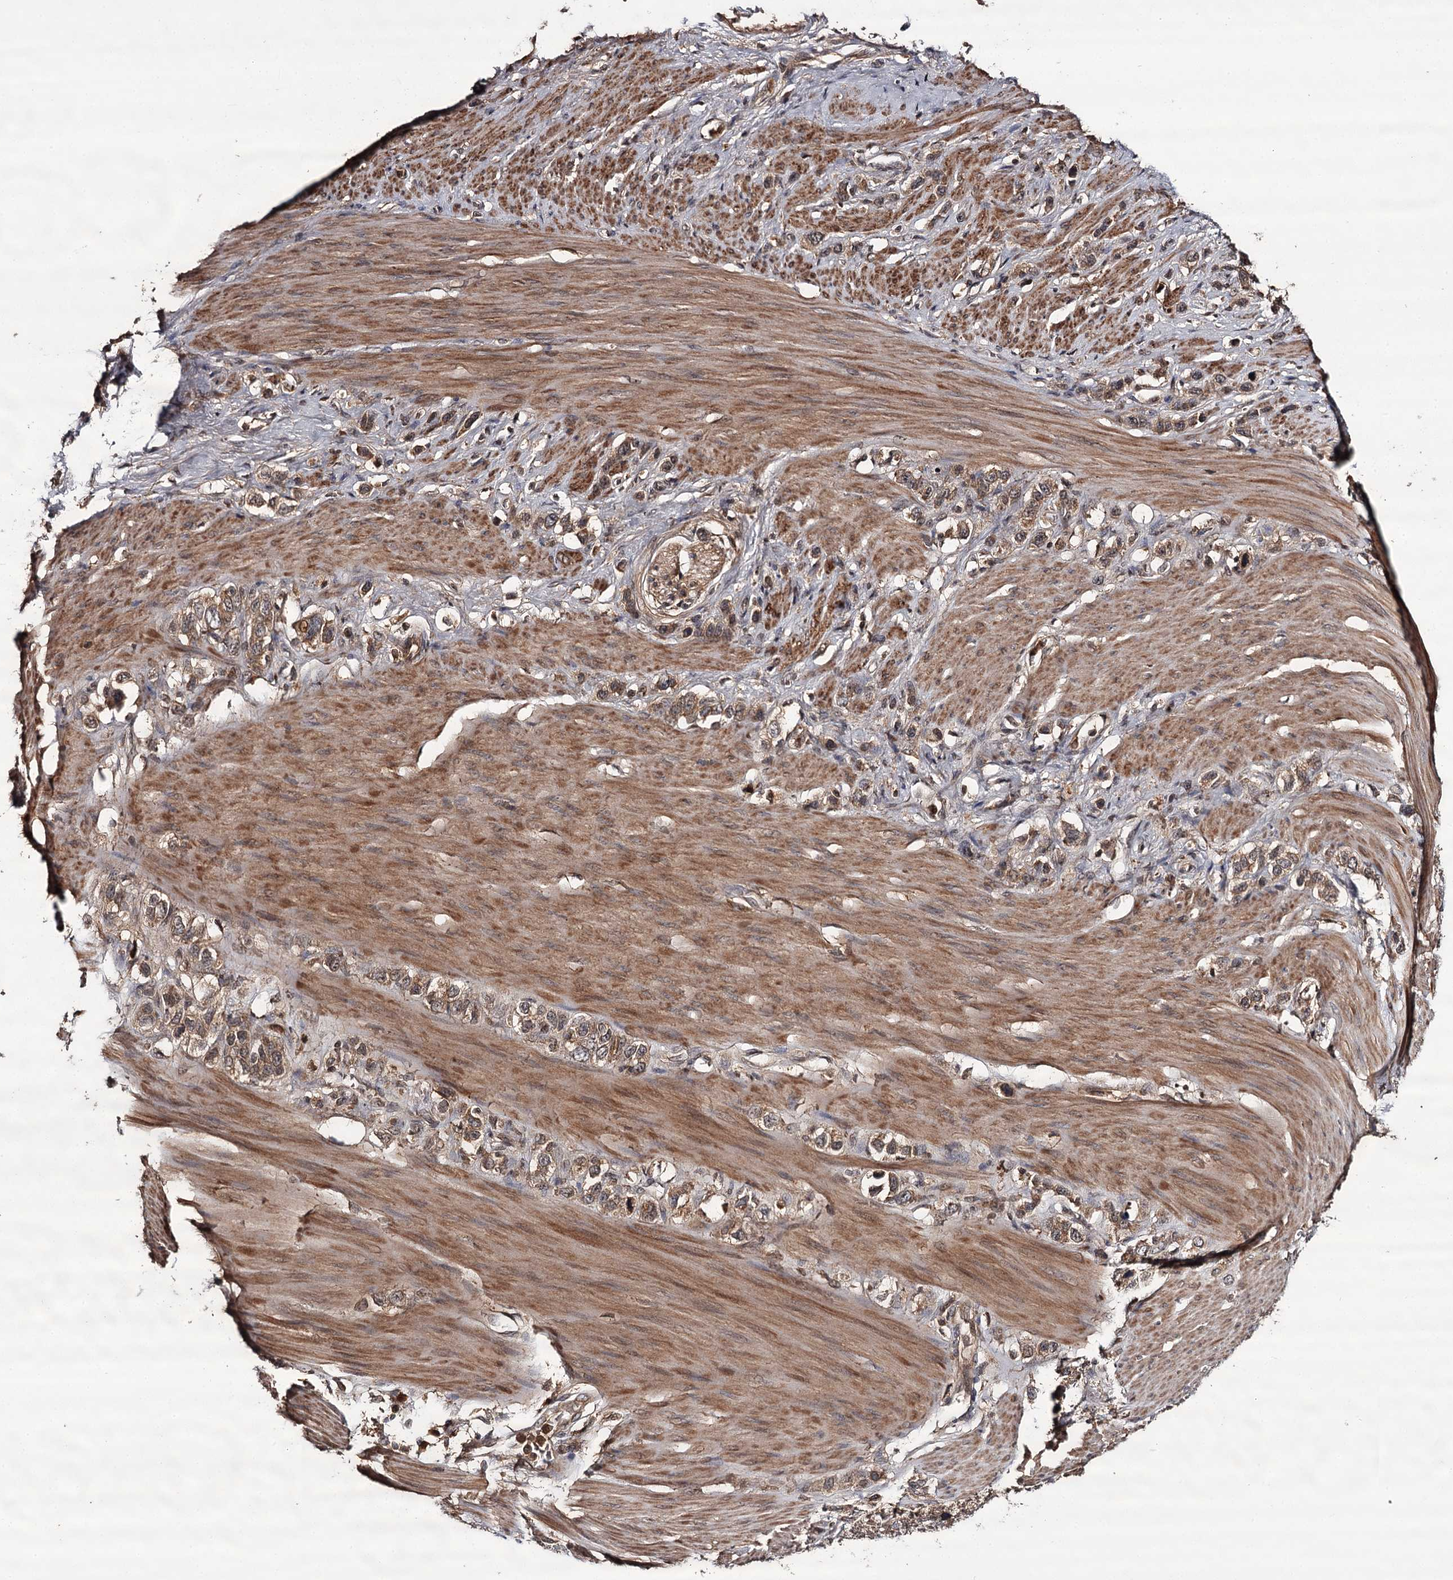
{"staining": {"intensity": "moderate", "quantity": ">75%", "location": "cytoplasmic/membranous"}, "tissue": "stomach cancer", "cell_type": "Tumor cells", "image_type": "cancer", "snomed": [{"axis": "morphology", "description": "Adenocarcinoma, NOS"}, {"axis": "morphology", "description": "Adenocarcinoma, High grade"}, {"axis": "topography", "description": "Stomach, upper"}, {"axis": "topography", "description": "Stomach, lower"}], "caption": "A high-resolution histopathology image shows IHC staining of stomach cancer, which shows moderate cytoplasmic/membranous positivity in approximately >75% of tumor cells. The protein of interest is shown in brown color, while the nuclei are stained blue.", "gene": "TTC12", "patient": {"sex": "female", "age": 65}}